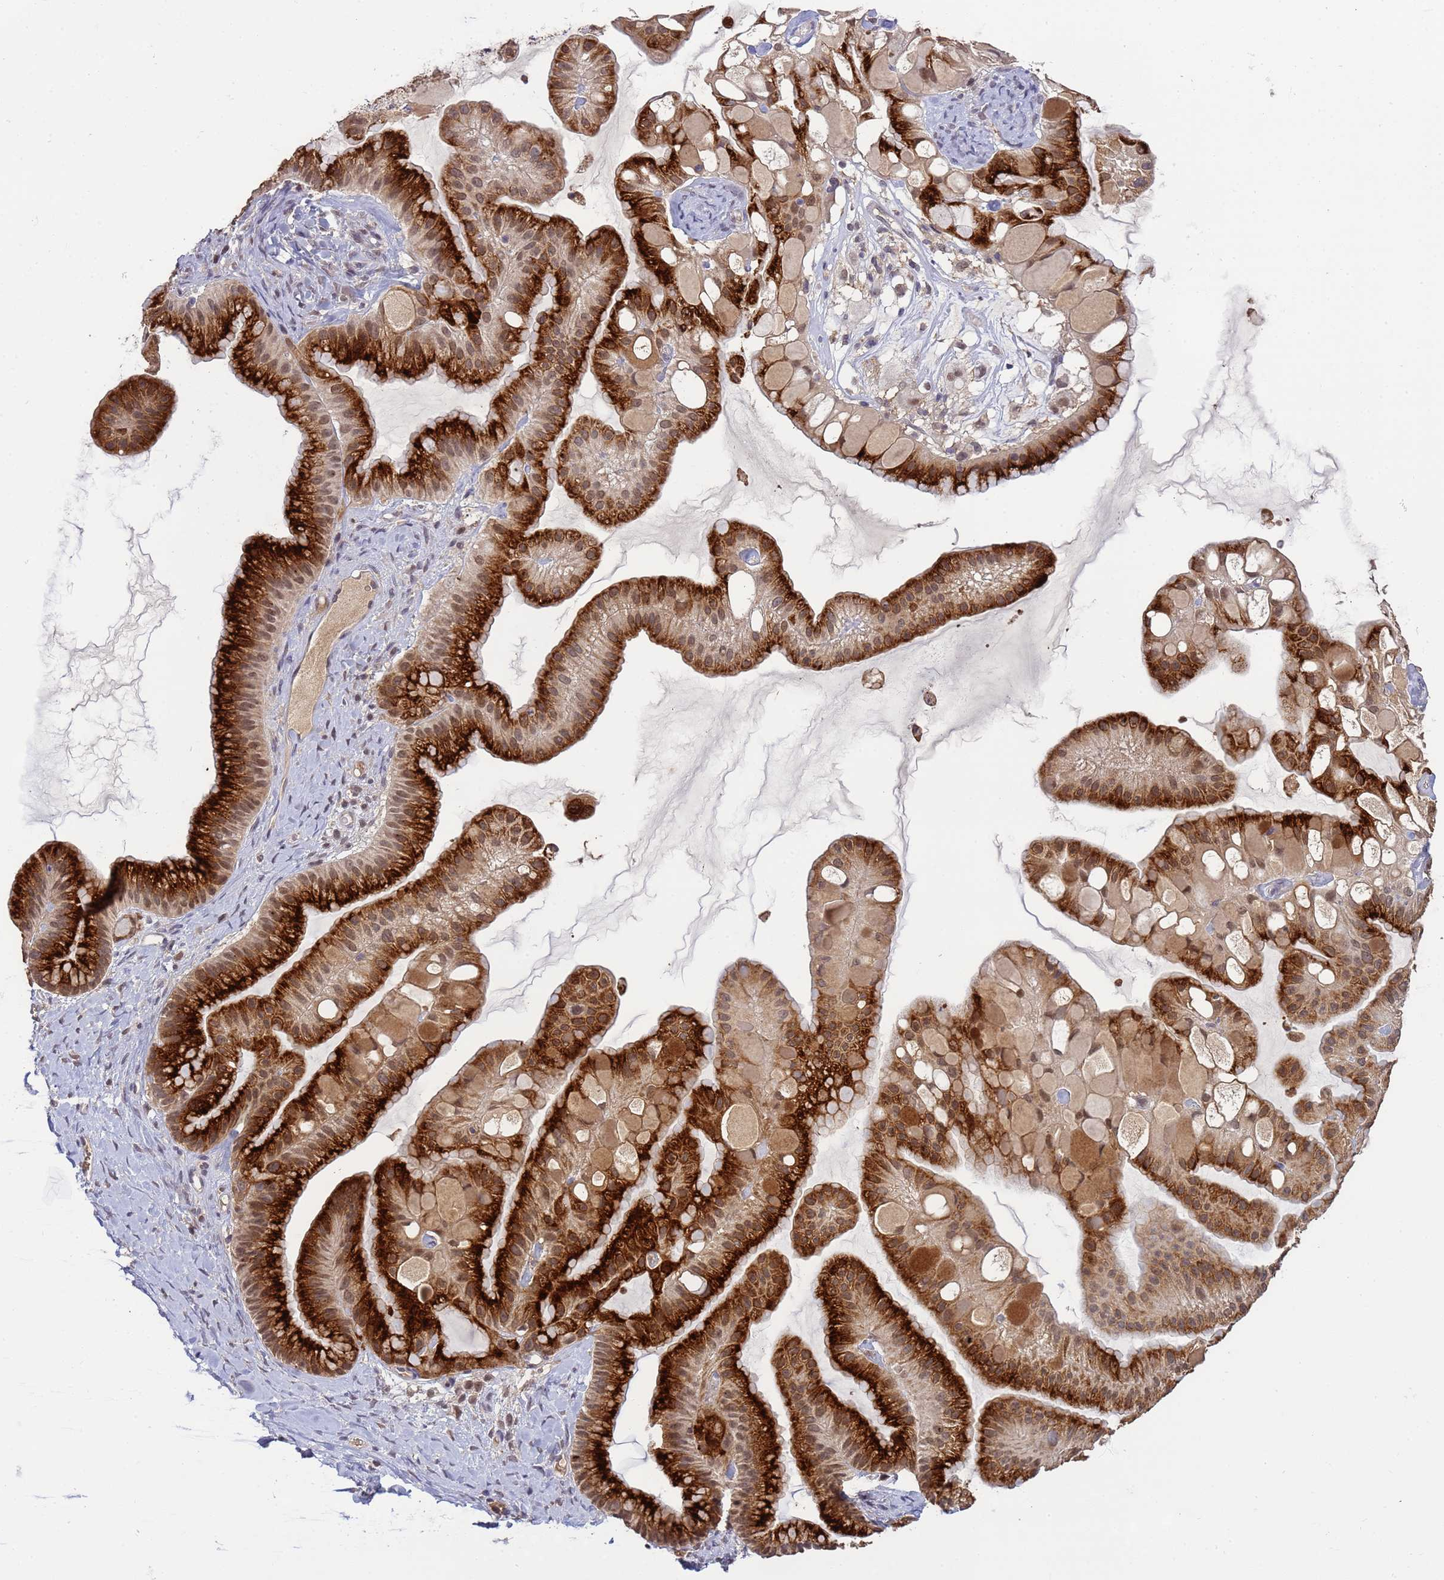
{"staining": {"intensity": "strong", "quantity": ">75%", "location": "cytoplasmic/membranous,nuclear"}, "tissue": "ovarian cancer", "cell_type": "Tumor cells", "image_type": "cancer", "snomed": [{"axis": "morphology", "description": "Cystadenocarcinoma, mucinous, NOS"}, {"axis": "topography", "description": "Ovary"}], "caption": "IHC (DAB) staining of human ovarian mucinous cystadenocarcinoma reveals strong cytoplasmic/membranous and nuclear protein staining in approximately >75% of tumor cells.", "gene": "CD53", "patient": {"sex": "female", "age": 61}}